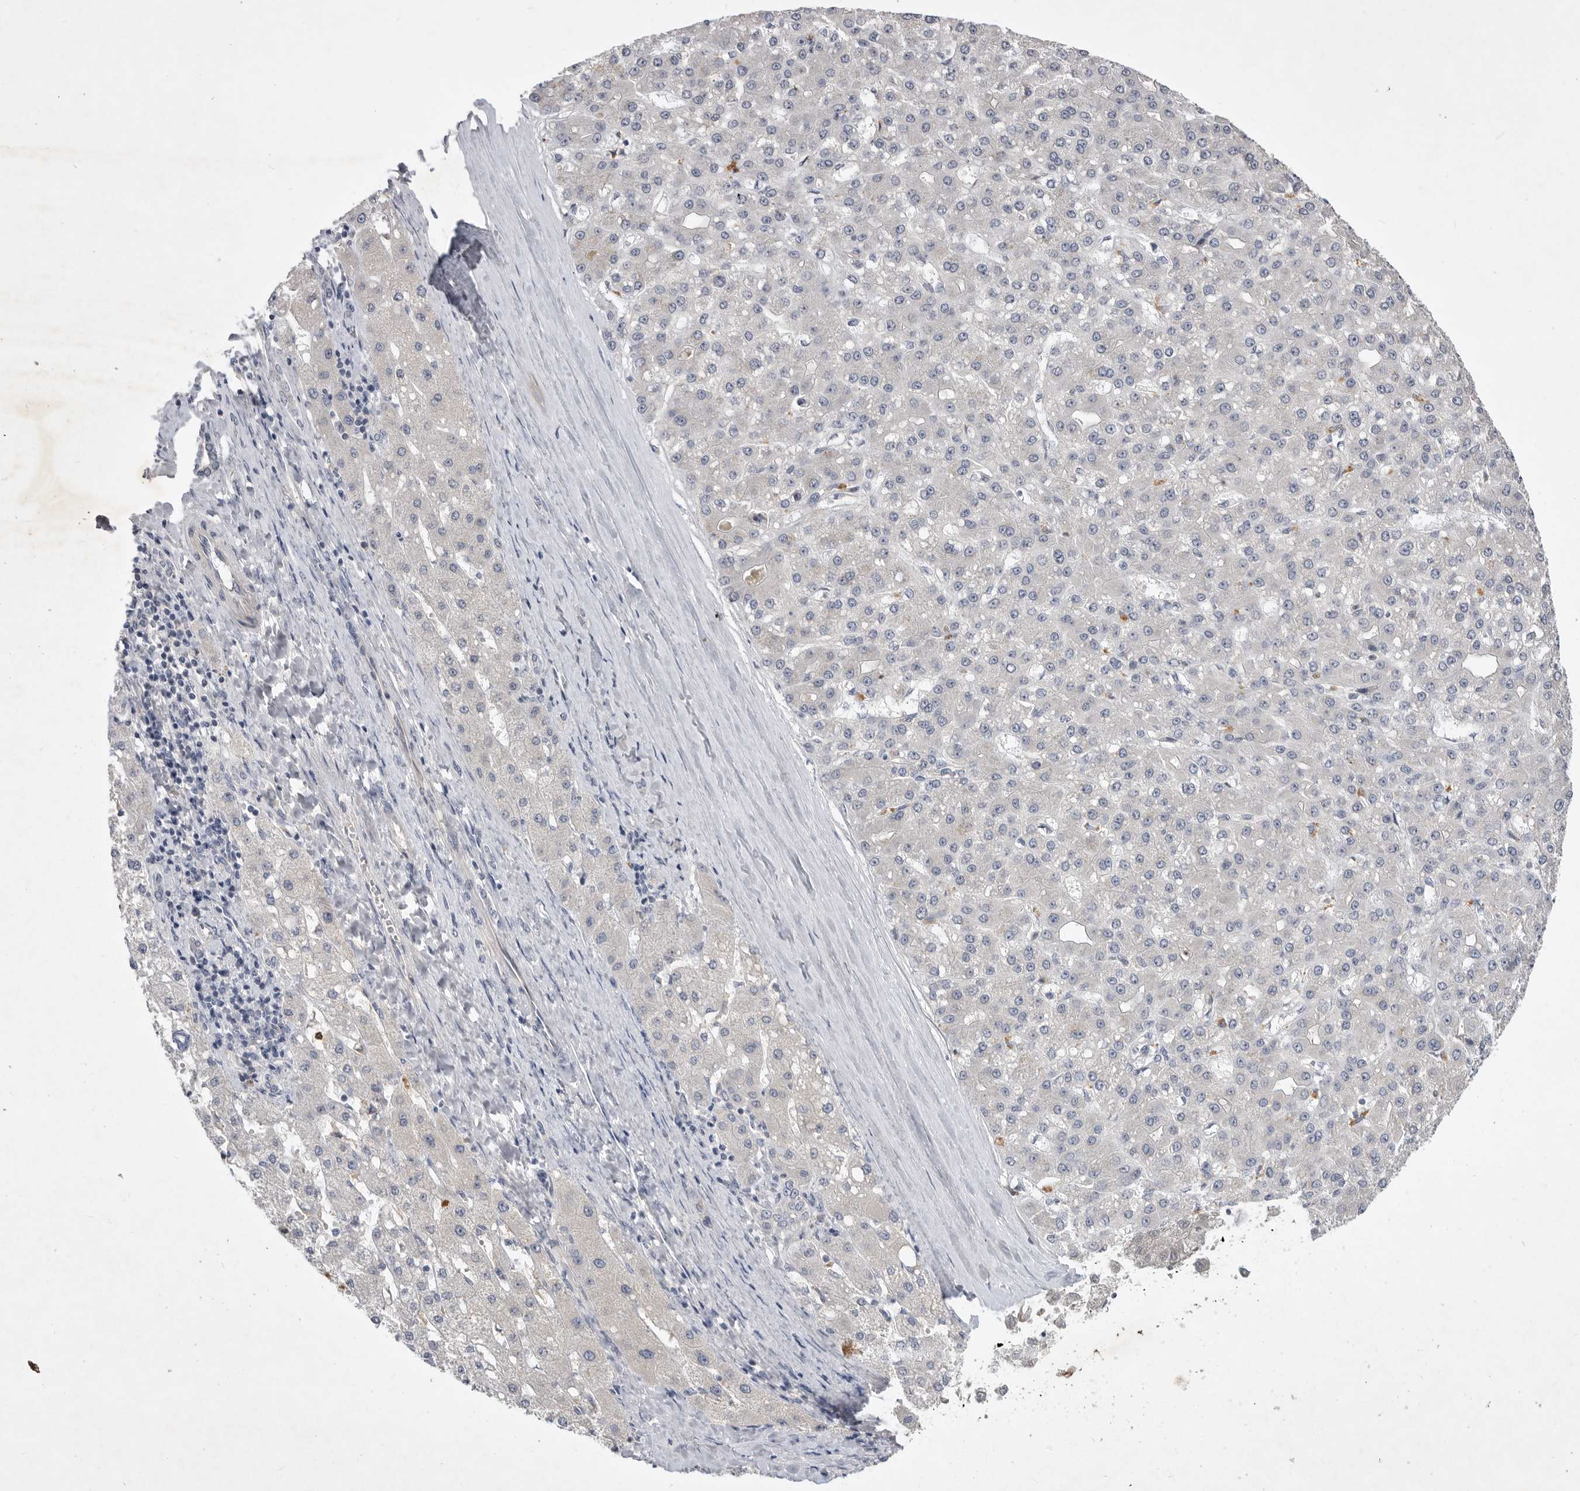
{"staining": {"intensity": "negative", "quantity": "none", "location": "none"}, "tissue": "liver cancer", "cell_type": "Tumor cells", "image_type": "cancer", "snomed": [{"axis": "morphology", "description": "Carcinoma, Hepatocellular, NOS"}, {"axis": "topography", "description": "Liver"}], "caption": "Liver cancer was stained to show a protein in brown. There is no significant expression in tumor cells.", "gene": "ITGAD", "patient": {"sex": "male", "age": 67}}